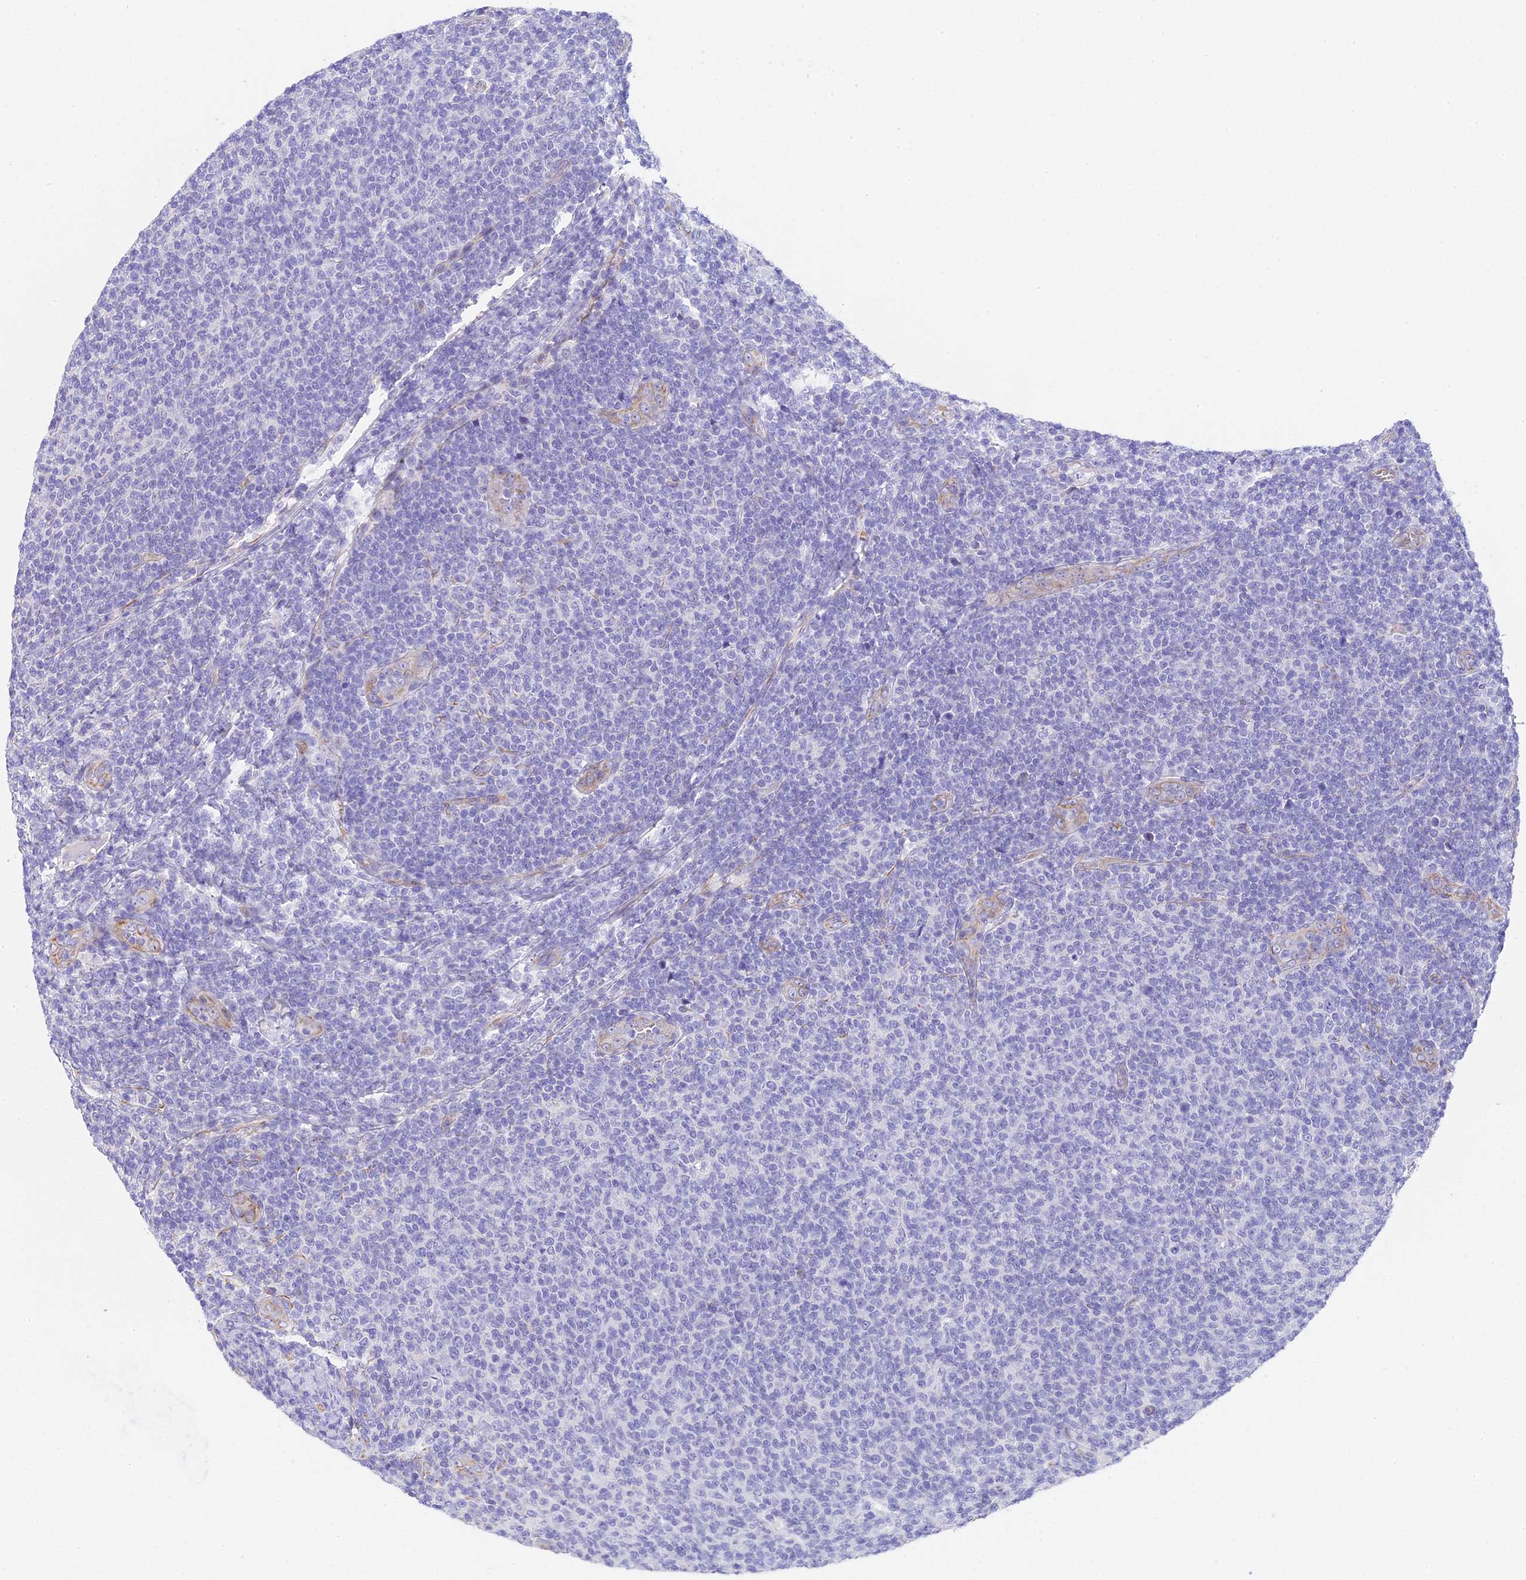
{"staining": {"intensity": "negative", "quantity": "none", "location": "none"}, "tissue": "lymphoma", "cell_type": "Tumor cells", "image_type": "cancer", "snomed": [{"axis": "morphology", "description": "Malignant lymphoma, non-Hodgkin's type, Low grade"}, {"axis": "topography", "description": "Lymph node"}], "caption": "Tumor cells show no significant staining in malignant lymphoma, non-Hodgkin's type (low-grade). Nuclei are stained in blue.", "gene": "TACSTD2", "patient": {"sex": "male", "age": 66}}